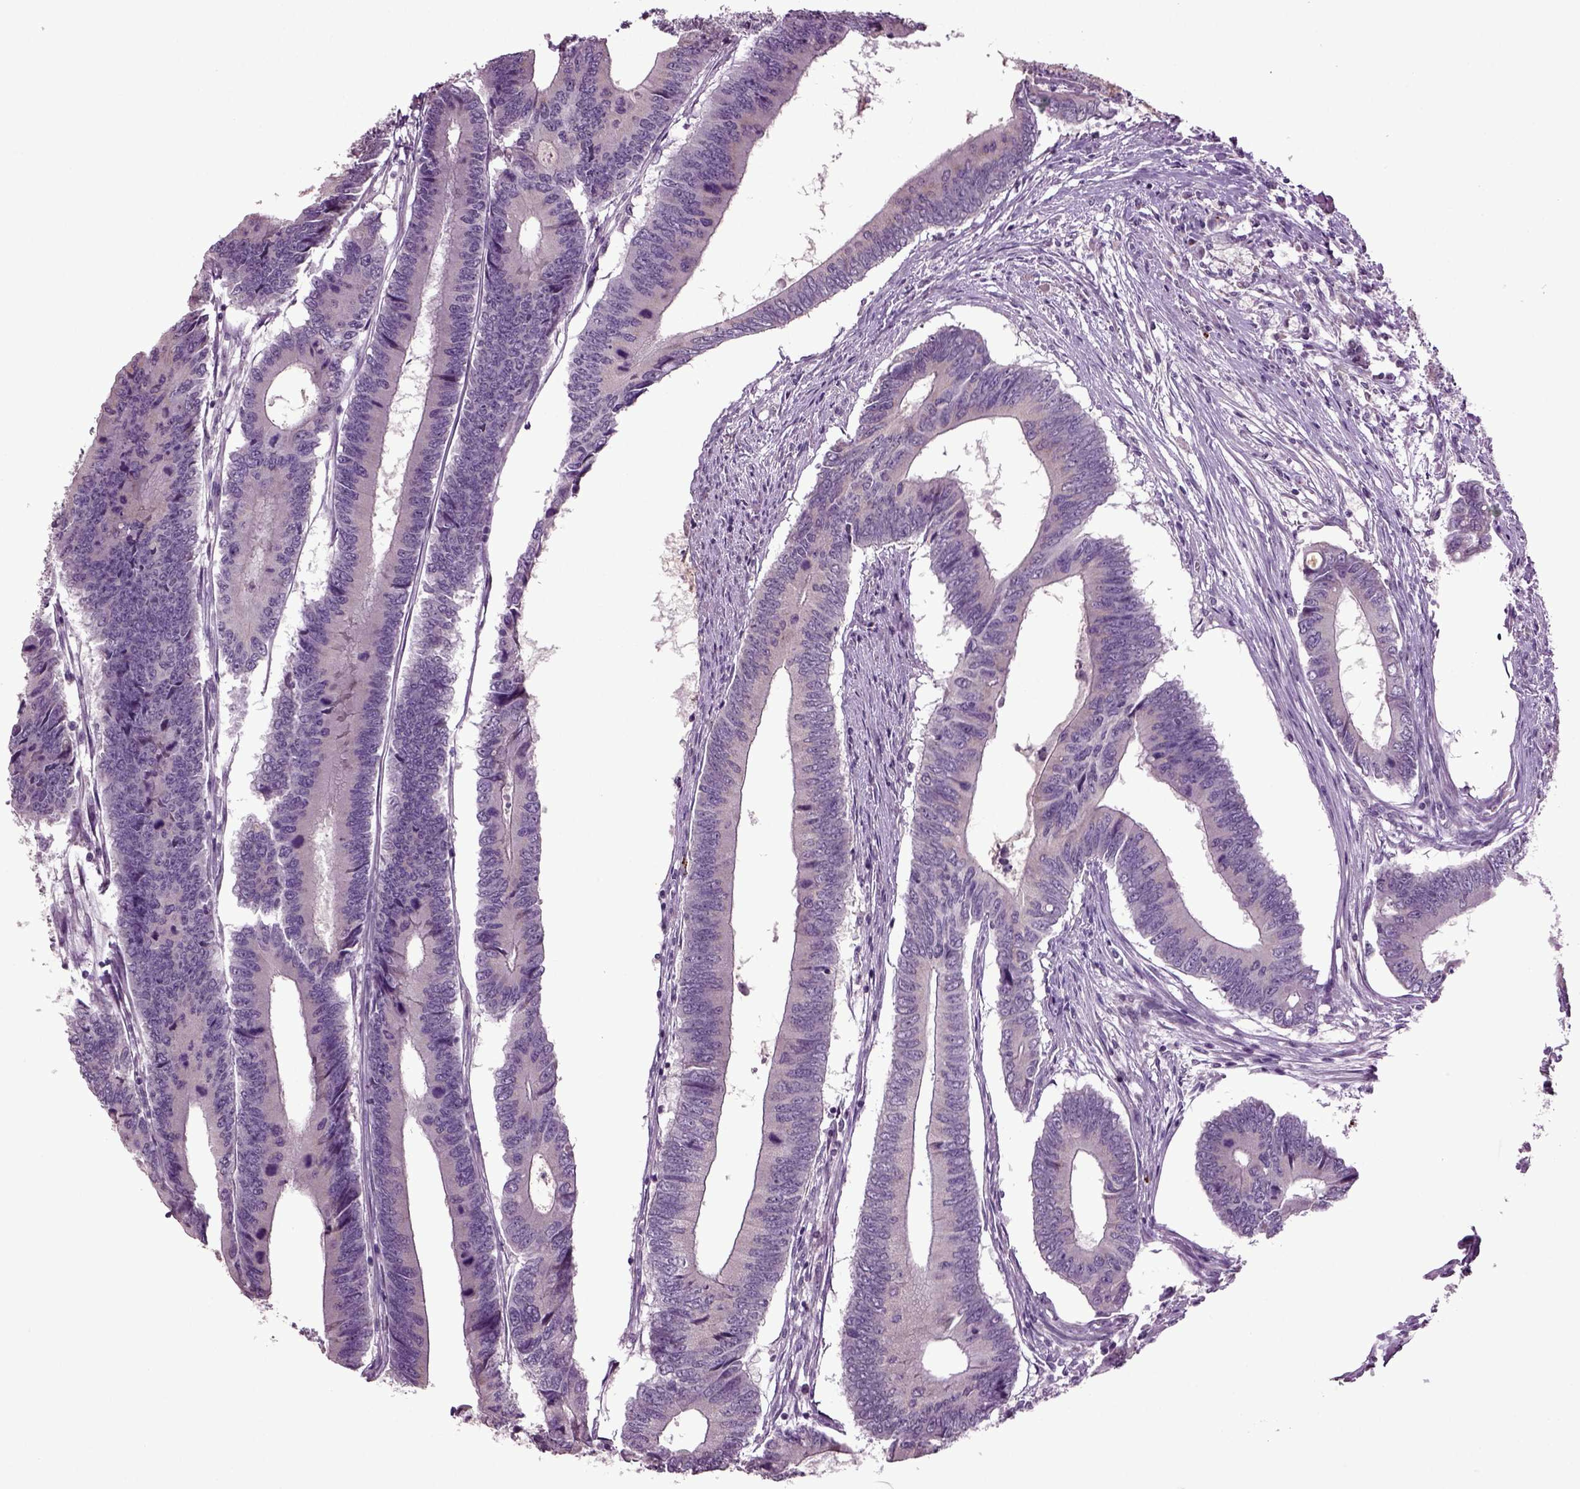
{"staining": {"intensity": "negative", "quantity": "none", "location": "none"}, "tissue": "colorectal cancer", "cell_type": "Tumor cells", "image_type": "cancer", "snomed": [{"axis": "morphology", "description": "Adenocarcinoma, NOS"}, {"axis": "topography", "description": "Colon"}], "caption": "A micrograph of human colorectal cancer (adenocarcinoma) is negative for staining in tumor cells. The staining was performed using DAB (3,3'-diaminobenzidine) to visualize the protein expression in brown, while the nuclei were stained in blue with hematoxylin (Magnification: 20x).", "gene": "SLC17A6", "patient": {"sex": "male", "age": 53}}